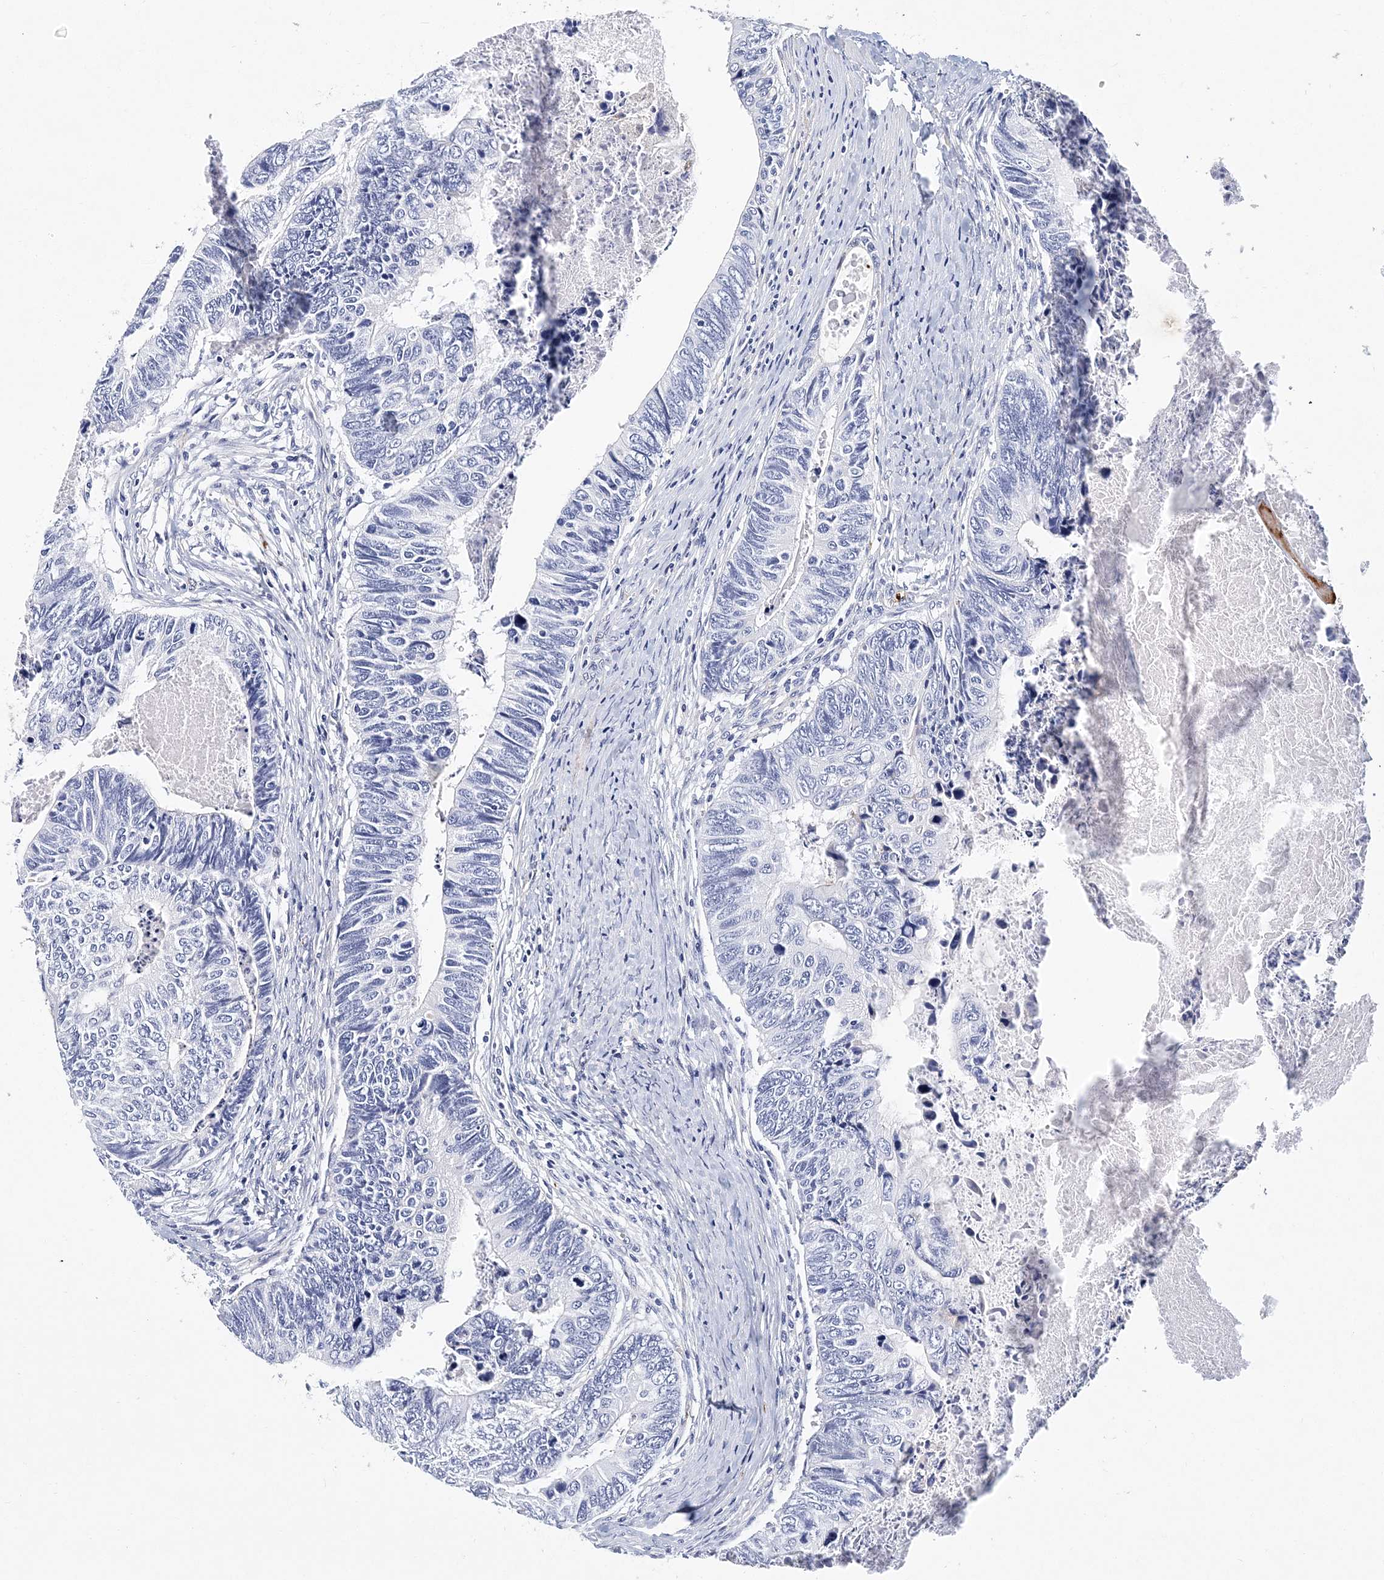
{"staining": {"intensity": "negative", "quantity": "none", "location": "none"}, "tissue": "colorectal cancer", "cell_type": "Tumor cells", "image_type": "cancer", "snomed": [{"axis": "morphology", "description": "Adenocarcinoma, NOS"}, {"axis": "topography", "description": "Colon"}], "caption": "Immunohistochemical staining of adenocarcinoma (colorectal) demonstrates no significant positivity in tumor cells.", "gene": "ITGA2B", "patient": {"sex": "female", "age": 67}}